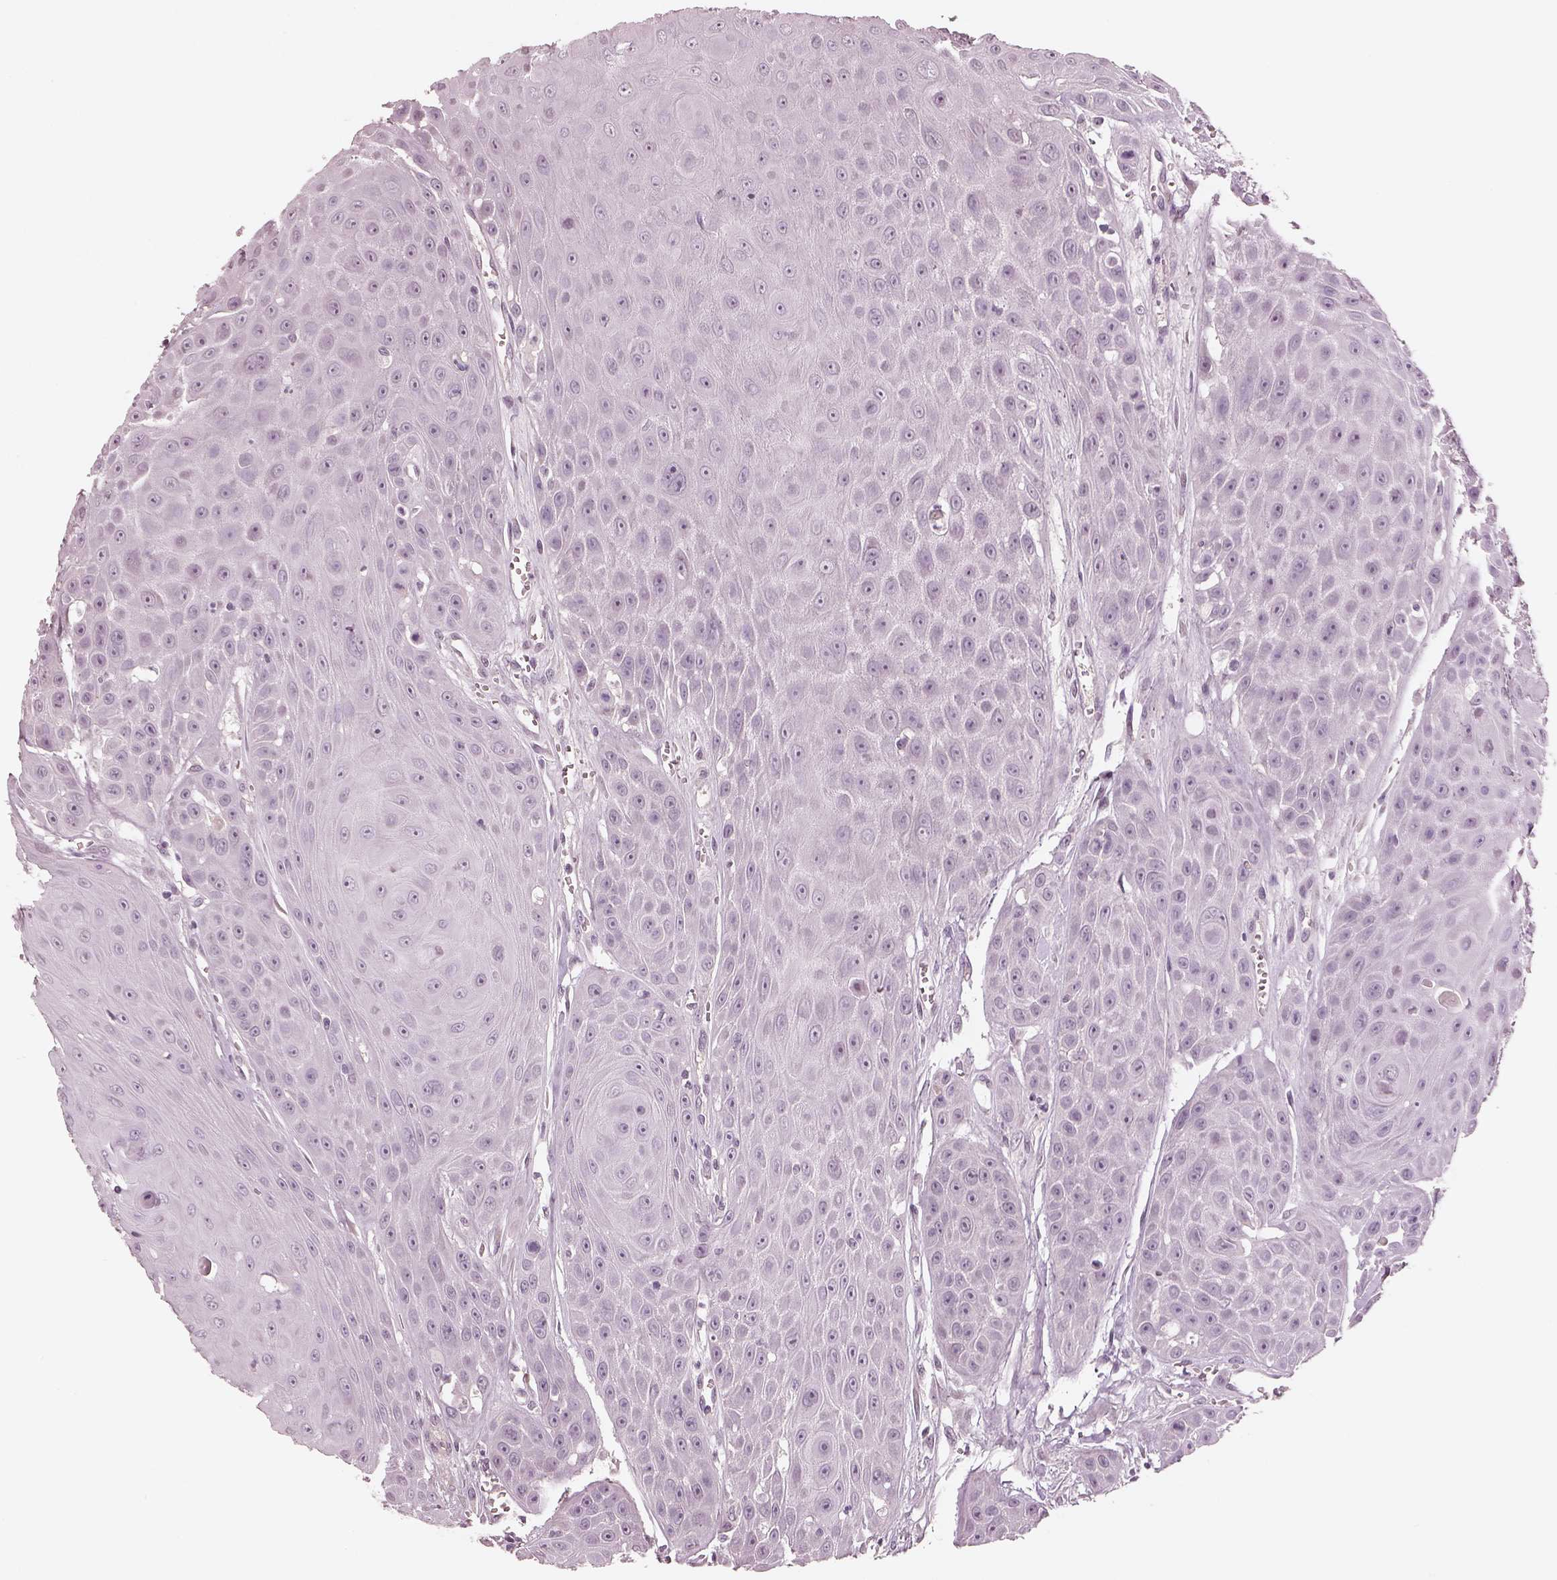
{"staining": {"intensity": "negative", "quantity": "none", "location": "none"}, "tissue": "head and neck cancer", "cell_type": "Tumor cells", "image_type": "cancer", "snomed": [{"axis": "morphology", "description": "Squamous cell carcinoma, NOS"}, {"axis": "topography", "description": "Oral tissue"}, {"axis": "topography", "description": "Head-Neck"}], "caption": "High magnification brightfield microscopy of head and neck cancer stained with DAB (brown) and counterstained with hematoxylin (blue): tumor cells show no significant staining.", "gene": "EGR4", "patient": {"sex": "male", "age": 81}}